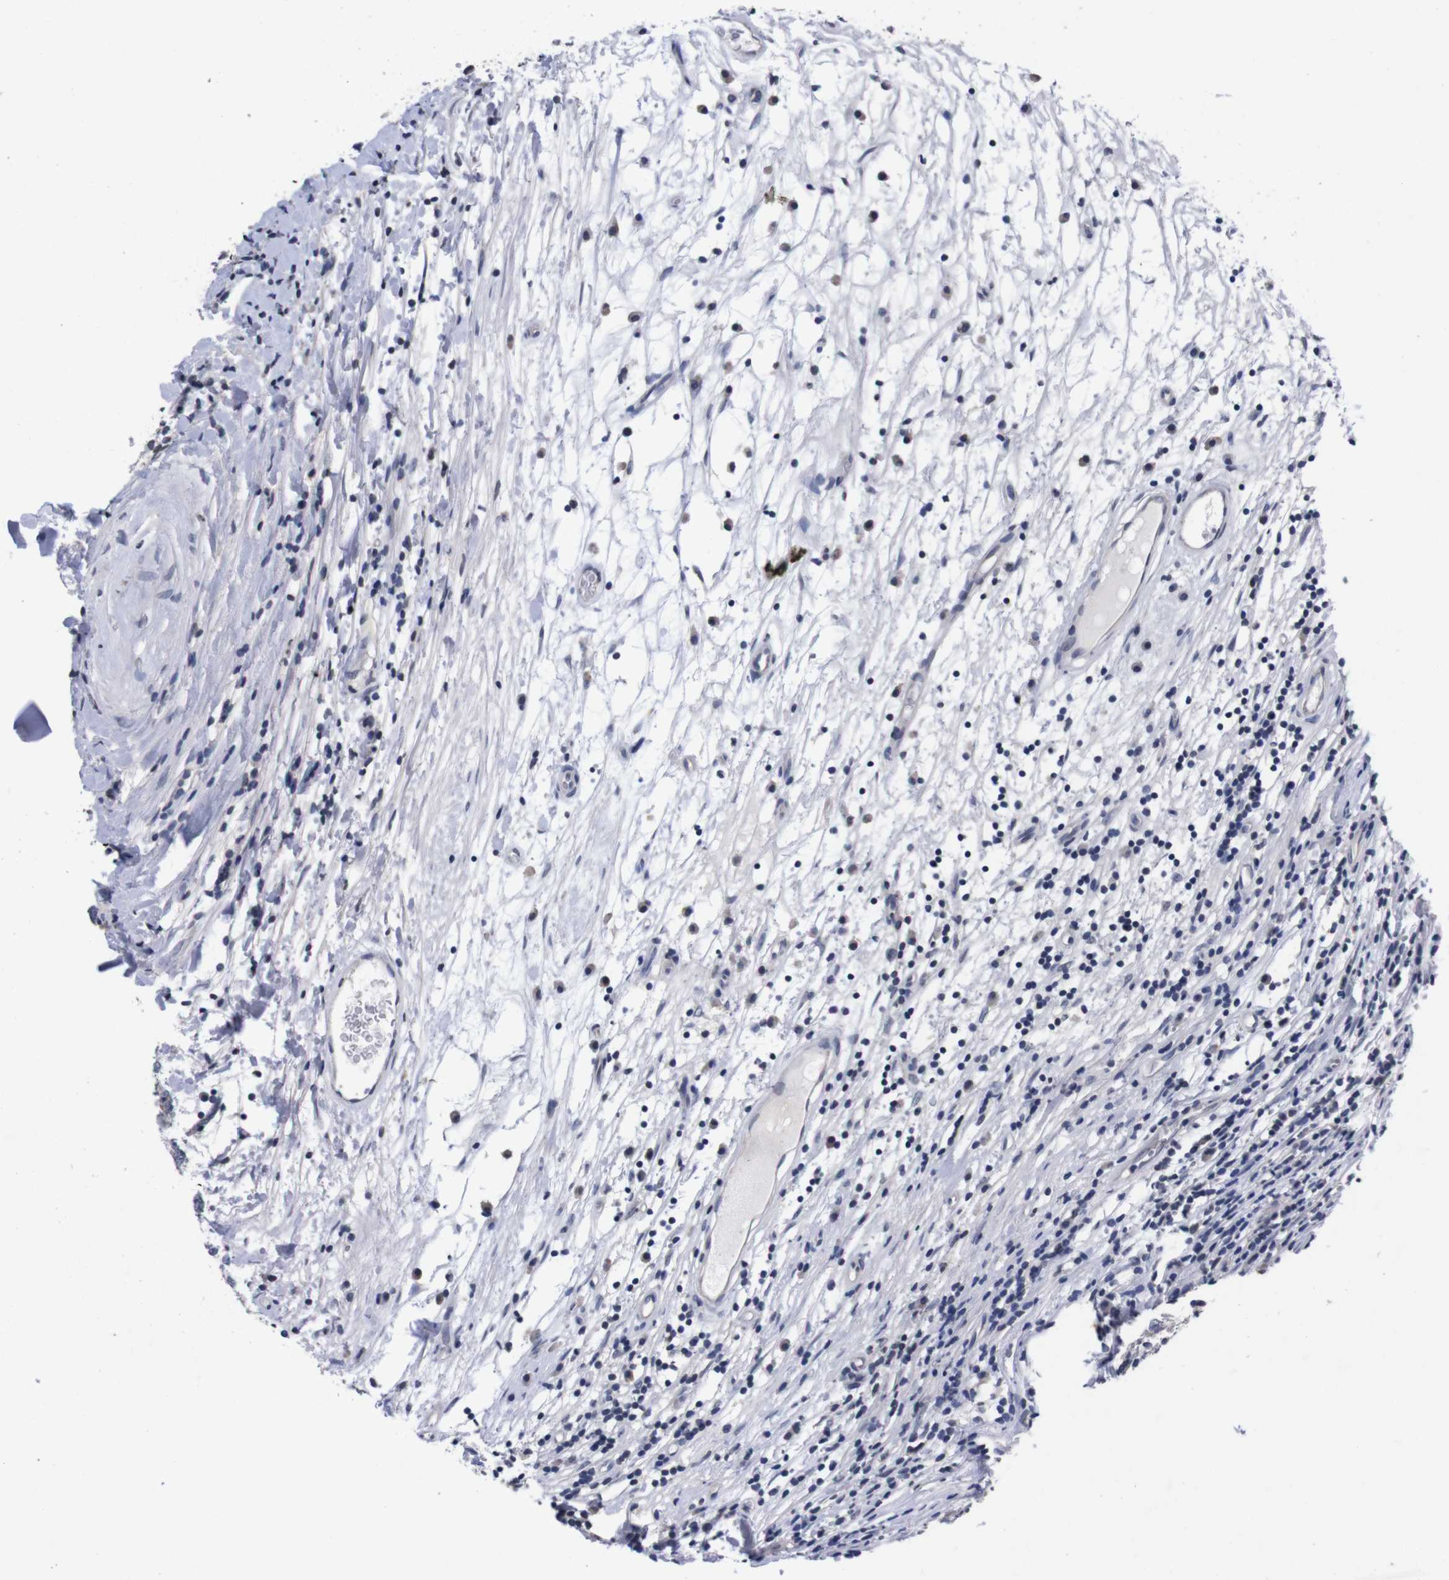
{"staining": {"intensity": "negative", "quantity": "none", "location": "none"}, "tissue": "testis cancer", "cell_type": "Tumor cells", "image_type": "cancer", "snomed": [{"axis": "morphology", "description": "Seminoma, NOS"}, {"axis": "topography", "description": "Testis"}], "caption": "DAB (3,3'-diaminobenzidine) immunohistochemical staining of human testis cancer shows no significant staining in tumor cells.", "gene": "TNFRSF21", "patient": {"sex": "male", "age": 65}}